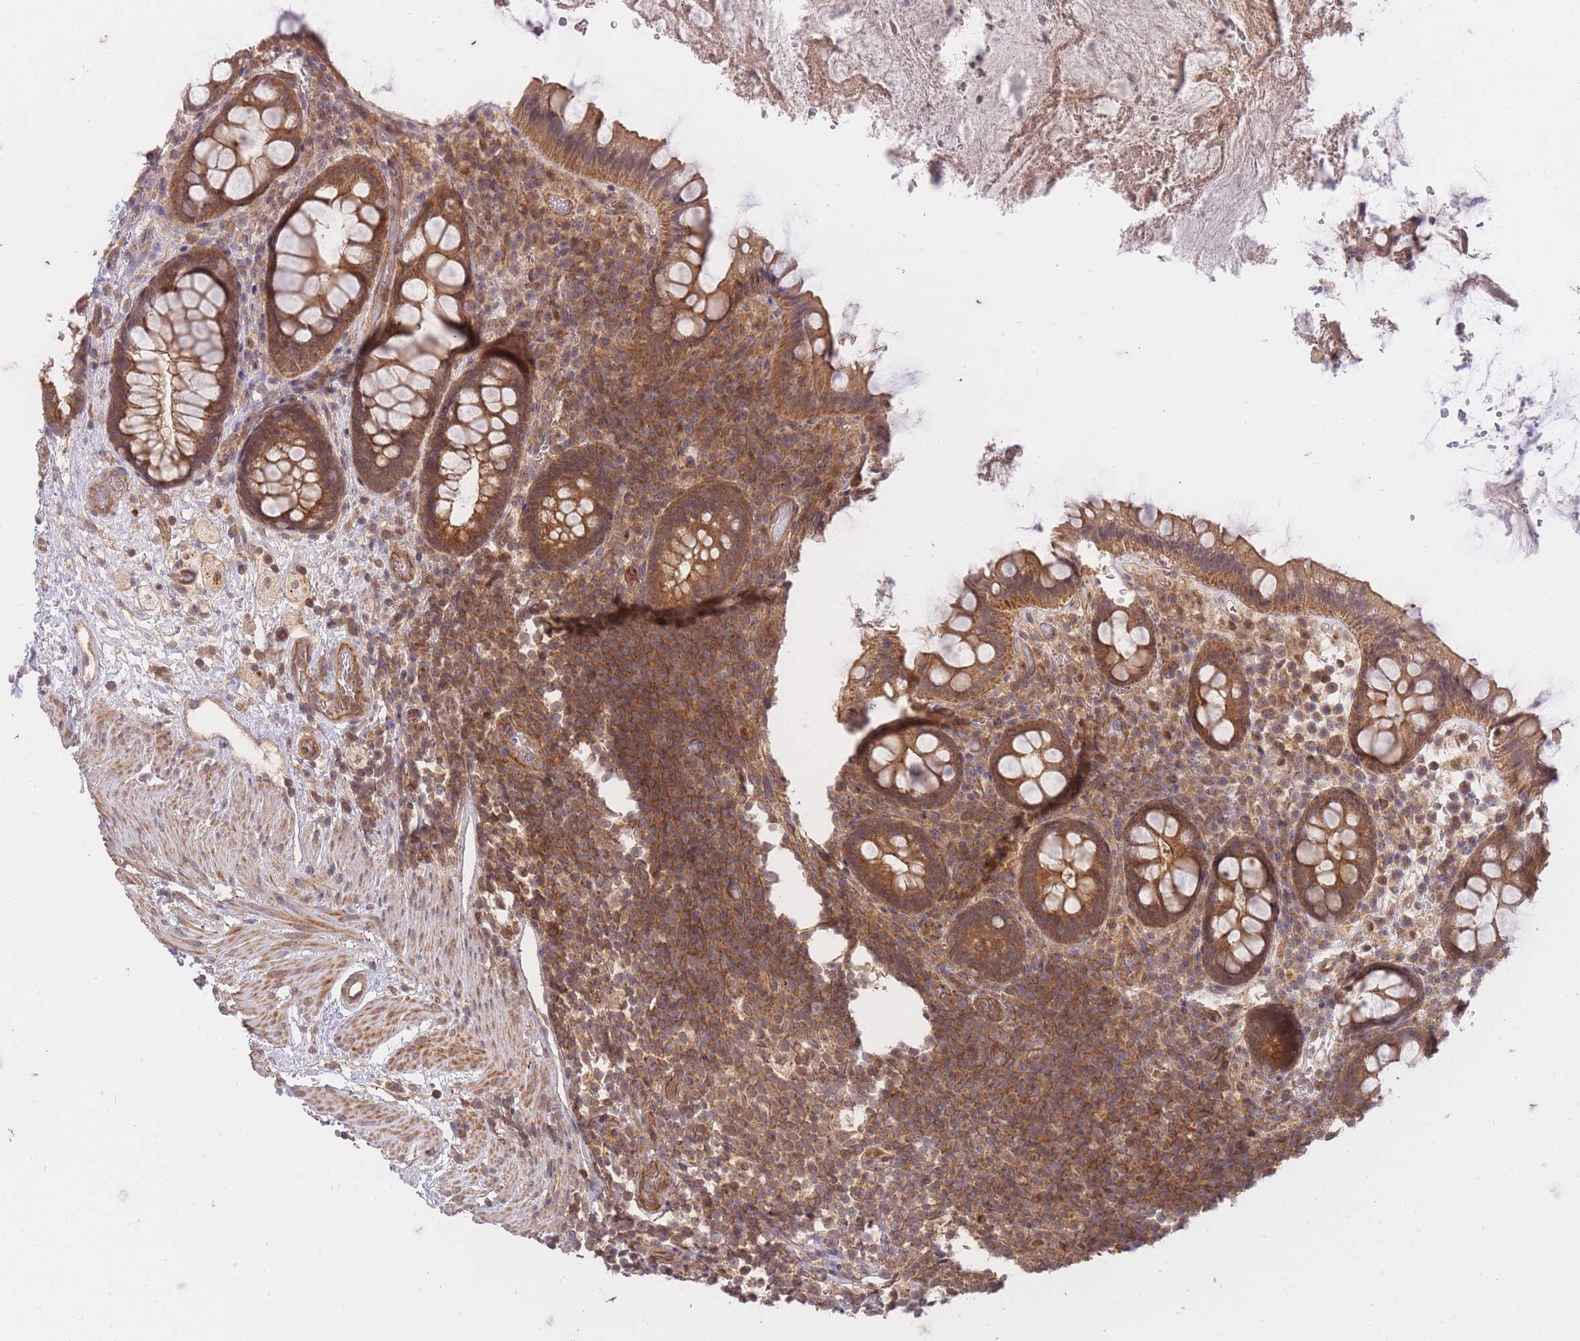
{"staining": {"intensity": "moderate", "quantity": ">75%", "location": "cytoplasmic/membranous"}, "tissue": "rectum", "cell_type": "Glandular cells", "image_type": "normal", "snomed": [{"axis": "morphology", "description": "Normal tissue, NOS"}, {"axis": "topography", "description": "Rectum"}, {"axis": "topography", "description": "Peripheral nerve tissue"}], "caption": "Immunohistochemical staining of normal rectum reveals >75% levels of moderate cytoplasmic/membranous protein staining in about >75% of glandular cells.", "gene": "ST8SIA4", "patient": {"sex": "female", "age": 69}}